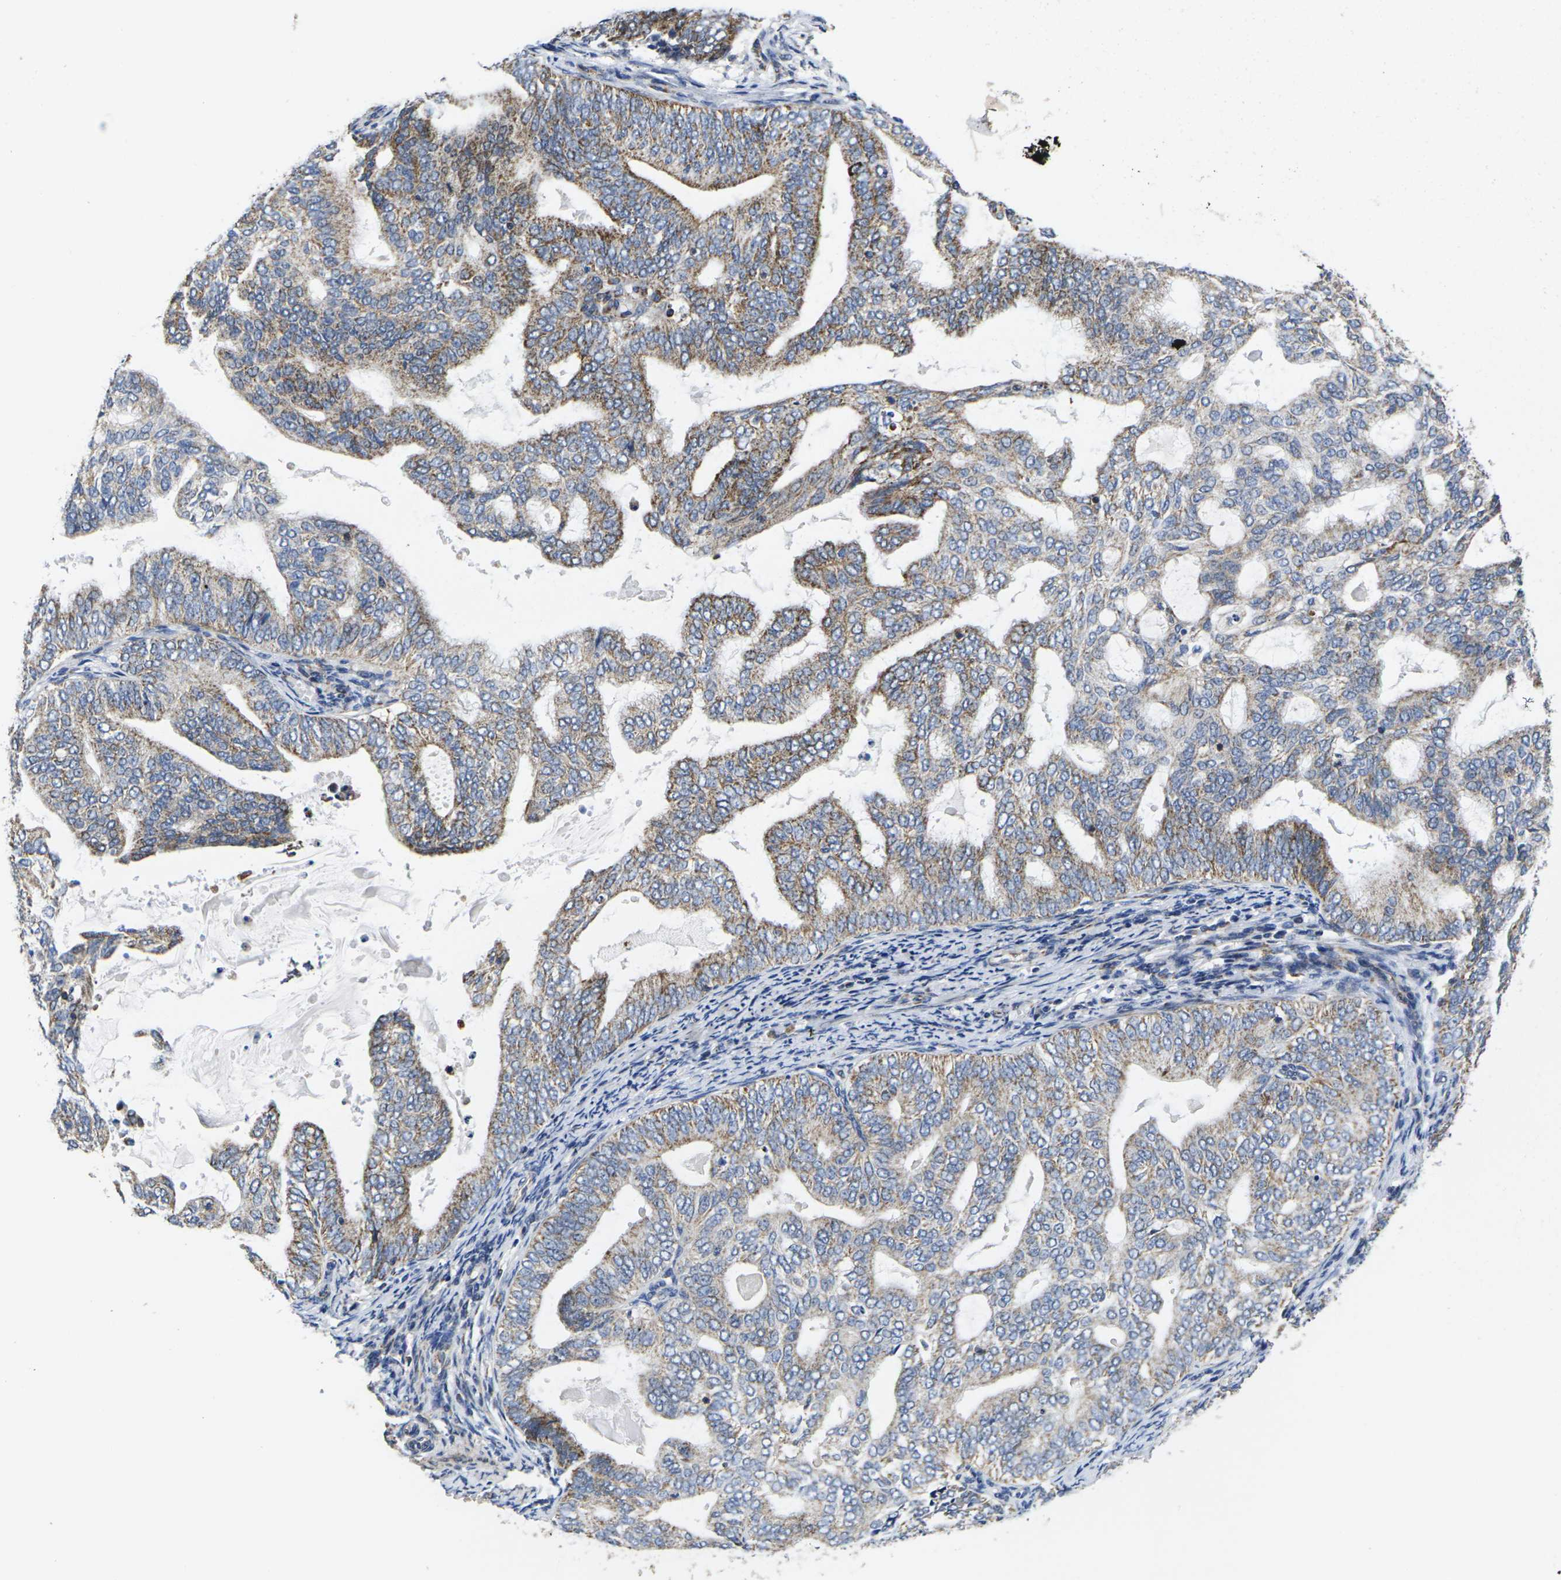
{"staining": {"intensity": "strong", "quantity": "25%-75%", "location": "cytoplasmic/membranous"}, "tissue": "endometrial cancer", "cell_type": "Tumor cells", "image_type": "cancer", "snomed": [{"axis": "morphology", "description": "Adenocarcinoma, NOS"}, {"axis": "topography", "description": "Endometrium"}], "caption": "Immunohistochemical staining of adenocarcinoma (endometrial) demonstrates high levels of strong cytoplasmic/membranous staining in approximately 25%-75% of tumor cells.", "gene": "P2RY11", "patient": {"sex": "female", "age": 58}}